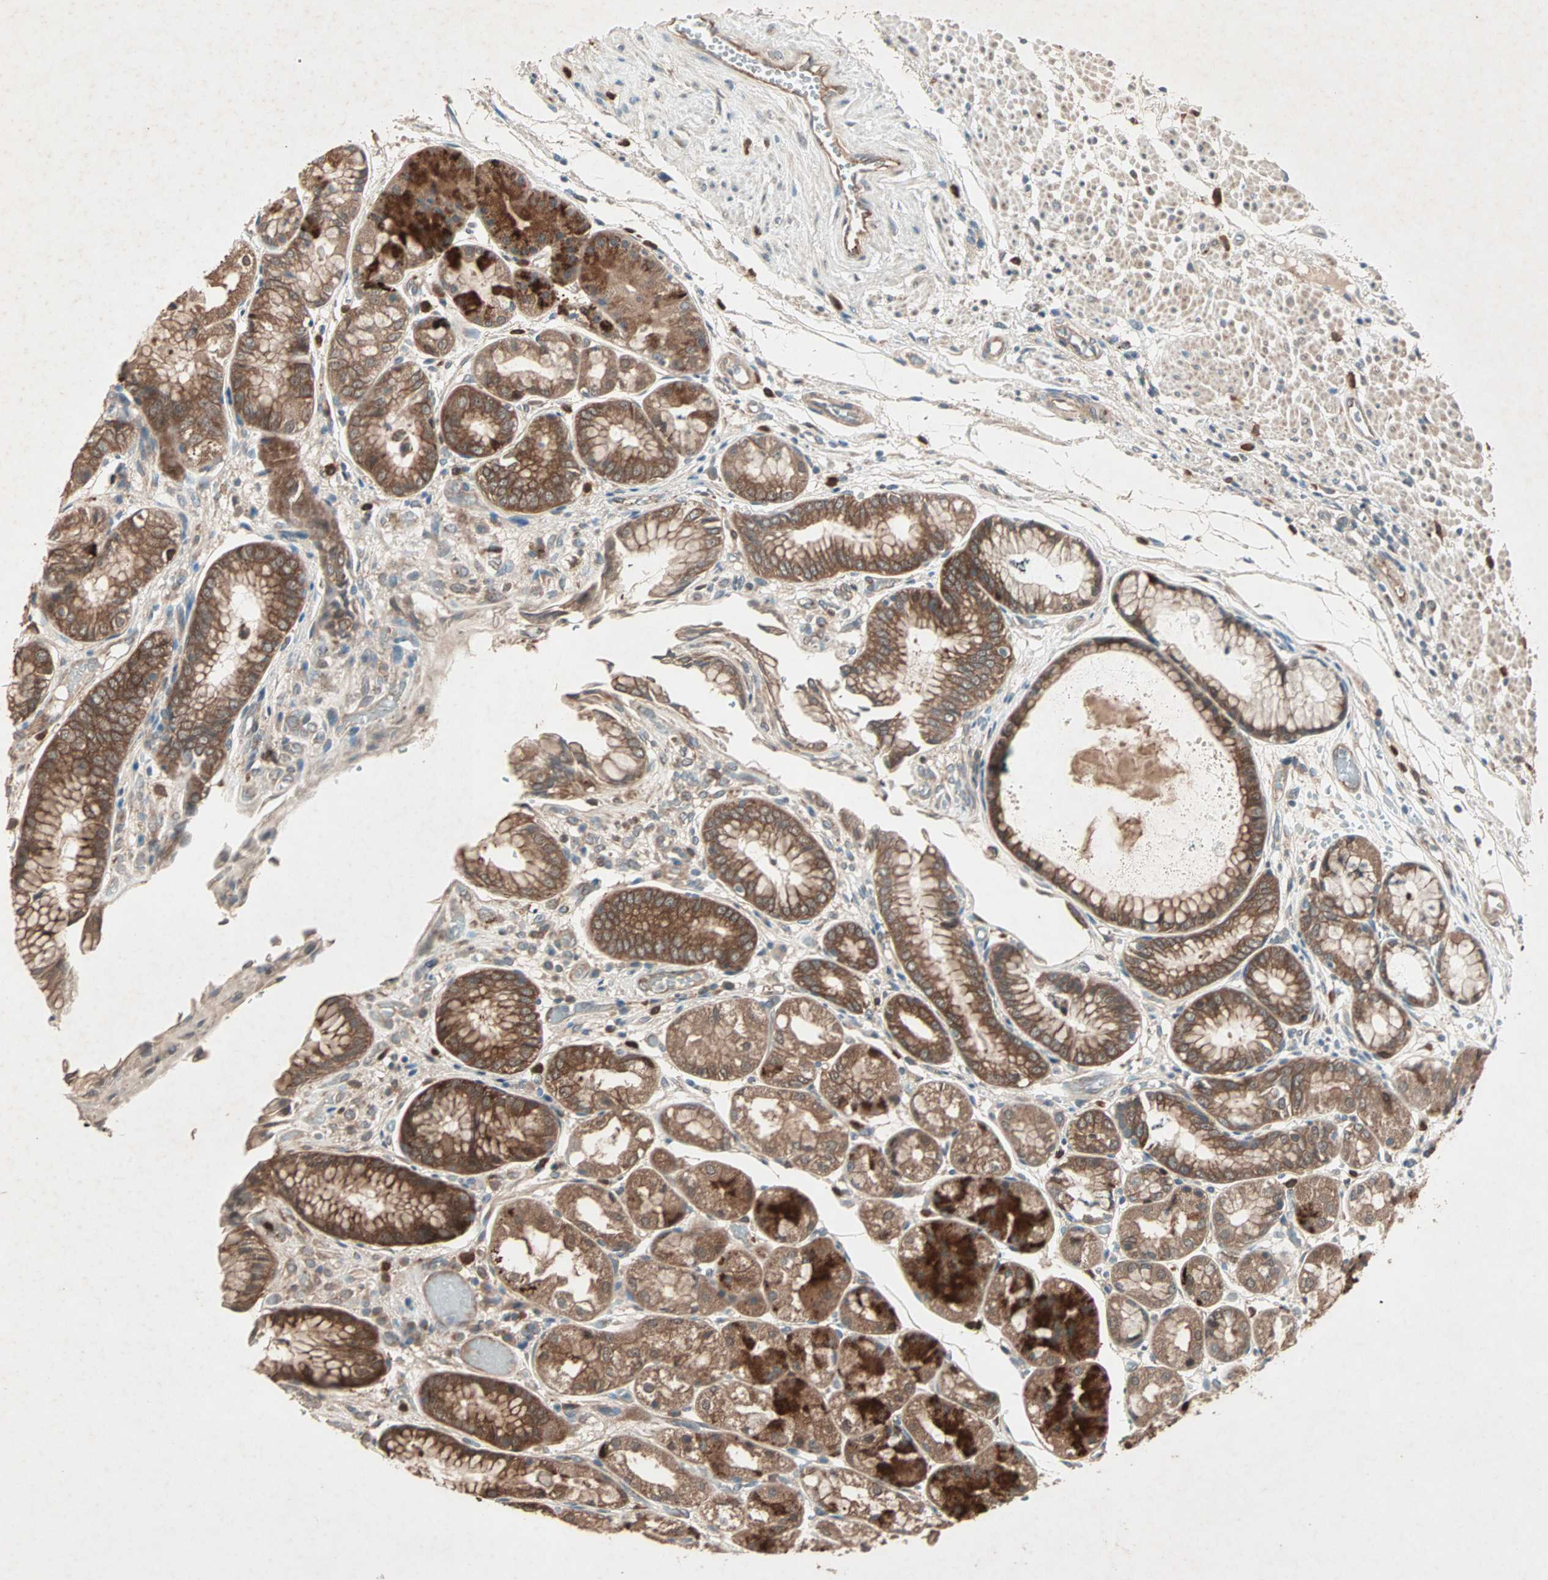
{"staining": {"intensity": "strong", "quantity": ">75%", "location": "cytoplasmic/membranous"}, "tissue": "stomach", "cell_type": "Glandular cells", "image_type": "normal", "snomed": [{"axis": "morphology", "description": "Normal tissue, NOS"}, {"axis": "topography", "description": "Stomach, upper"}], "caption": "A high-resolution image shows immunohistochemistry (IHC) staining of benign stomach, which demonstrates strong cytoplasmic/membranous positivity in approximately >75% of glandular cells.", "gene": "SDSL", "patient": {"sex": "male", "age": 72}}